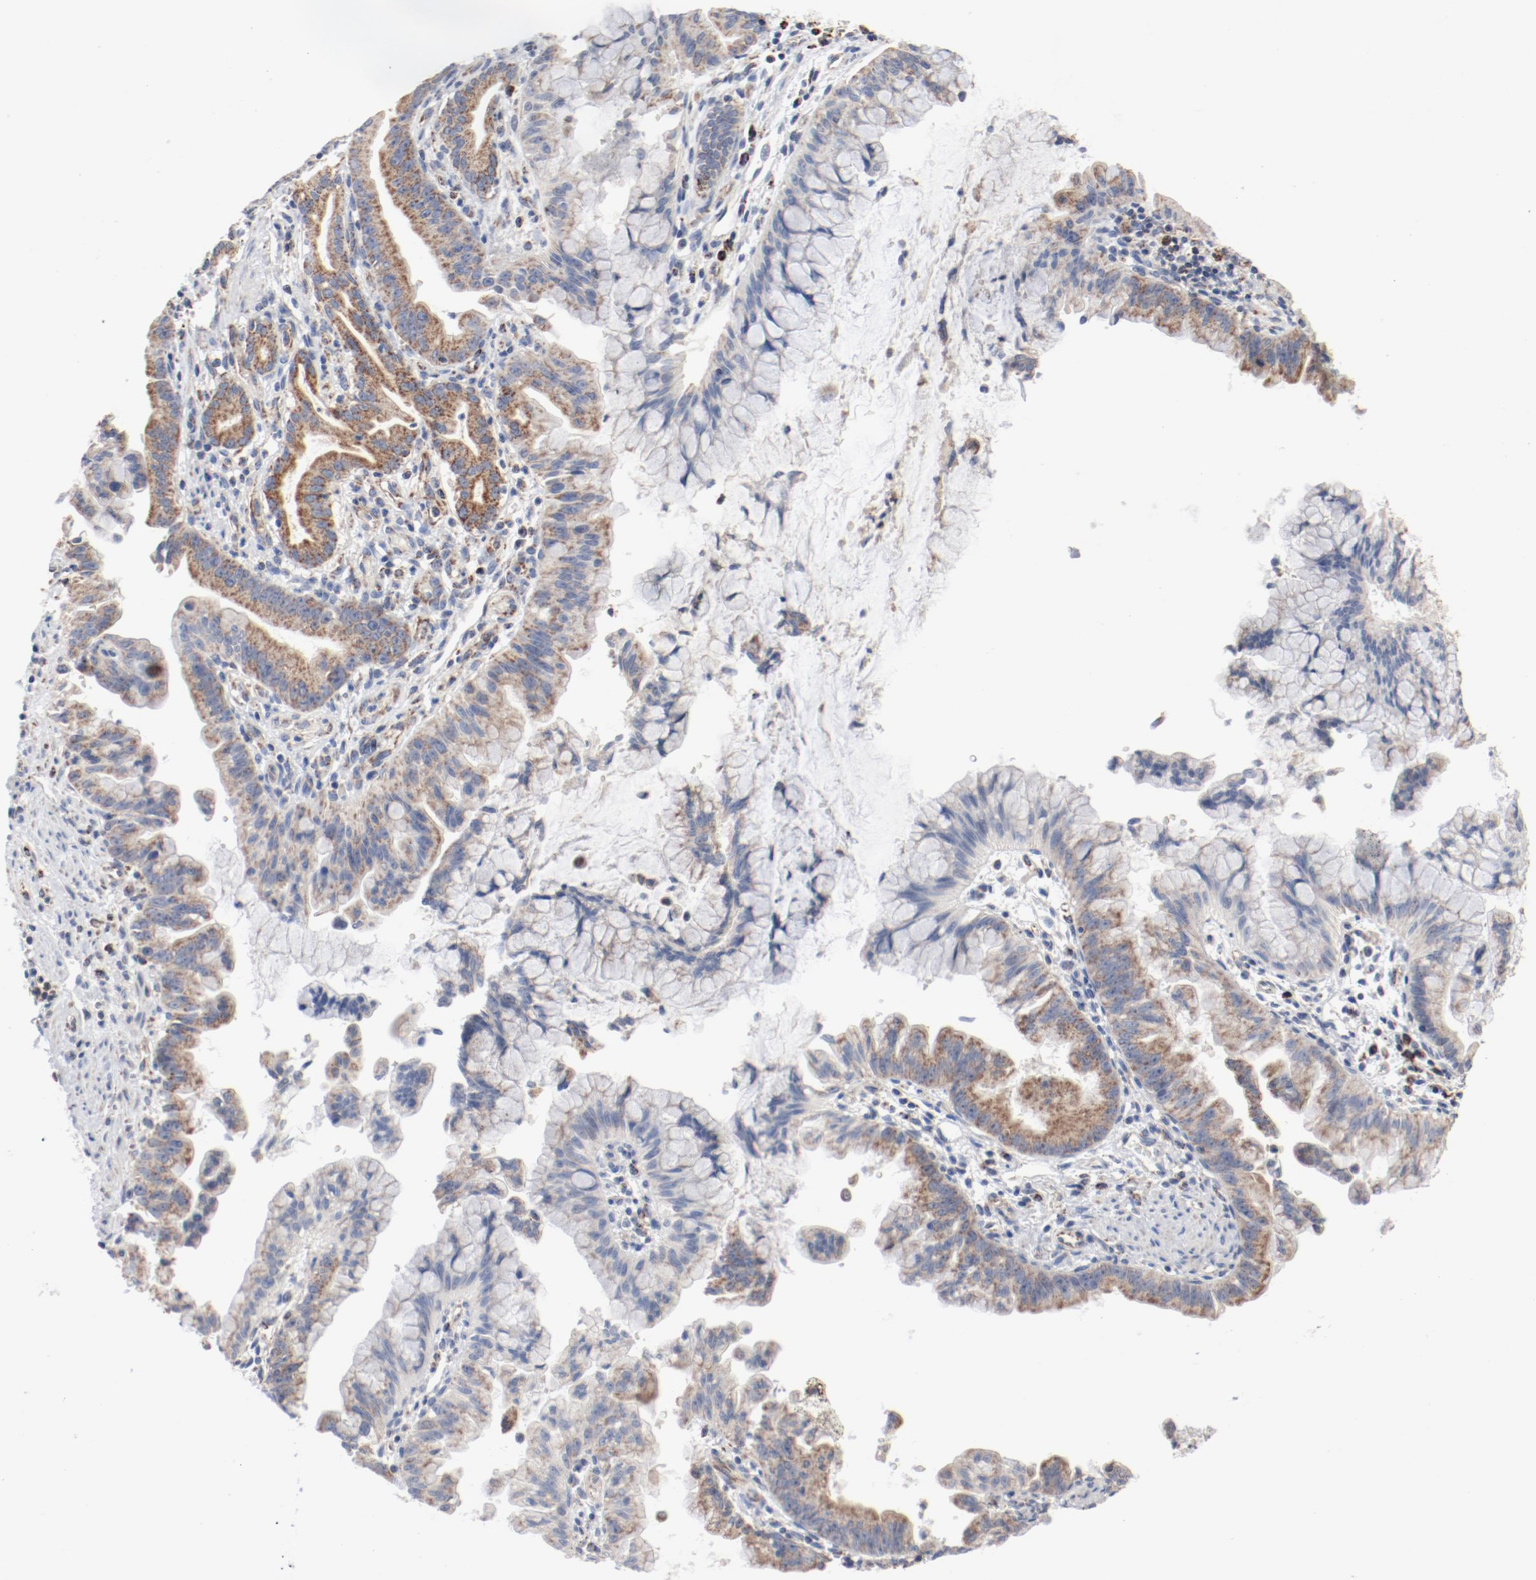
{"staining": {"intensity": "weak", "quantity": ">75%", "location": "cytoplasmic/membranous"}, "tissue": "pancreatic cancer", "cell_type": "Tumor cells", "image_type": "cancer", "snomed": [{"axis": "morphology", "description": "Adenocarcinoma, NOS"}, {"axis": "topography", "description": "Pancreas"}], "caption": "Protein staining exhibits weak cytoplasmic/membranous staining in approximately >75% of tumor cells in pancreatic adenocarcinoma.", "gene": "SETD3", "patient": {"sex": "male", "age": 59}}